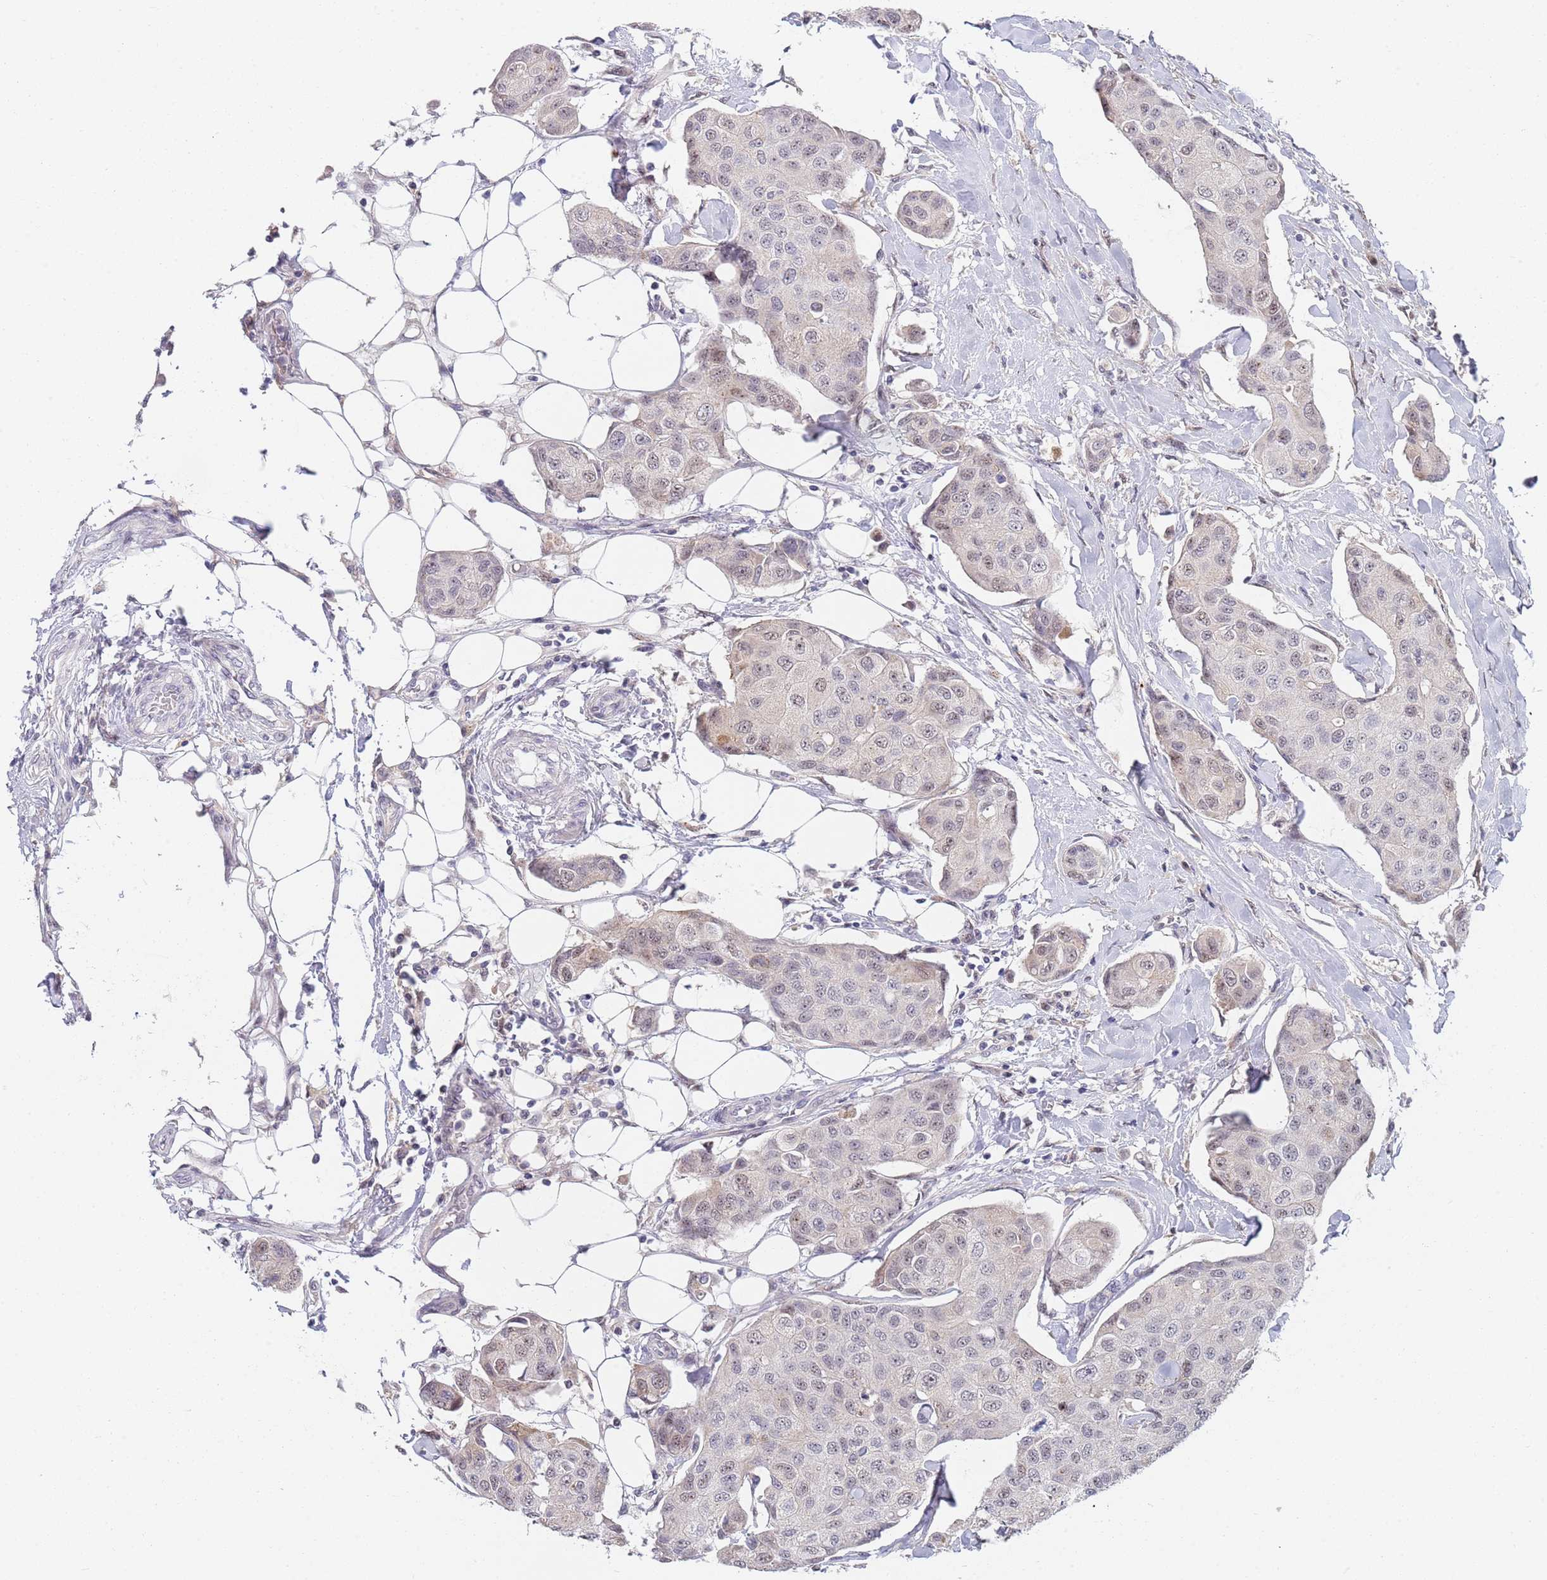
{"staining": {"intensity": "weak", "quantity": "<25%", "location": "nuclear"}, "tissue": "breast cancer", "cell_type": "Tumor cells", "image_type": "cancer", "snomed": [{"axis": "morphology", "description": "Duct carcinoma"}, {"axis": "topography", "description": "Breast"}, {"axis": "topography", "description": "Lymph node"}], "caption": "Immunohistochemistry (IHC) histopathology image of neoplastic tissue: human breast cancer (infiltrating ductal carcinoma) stained with DAB displays no significant protein positivity in tumor cells.", "gene": "PLCL2", "patient": {"sex": "female", "age": 80}}